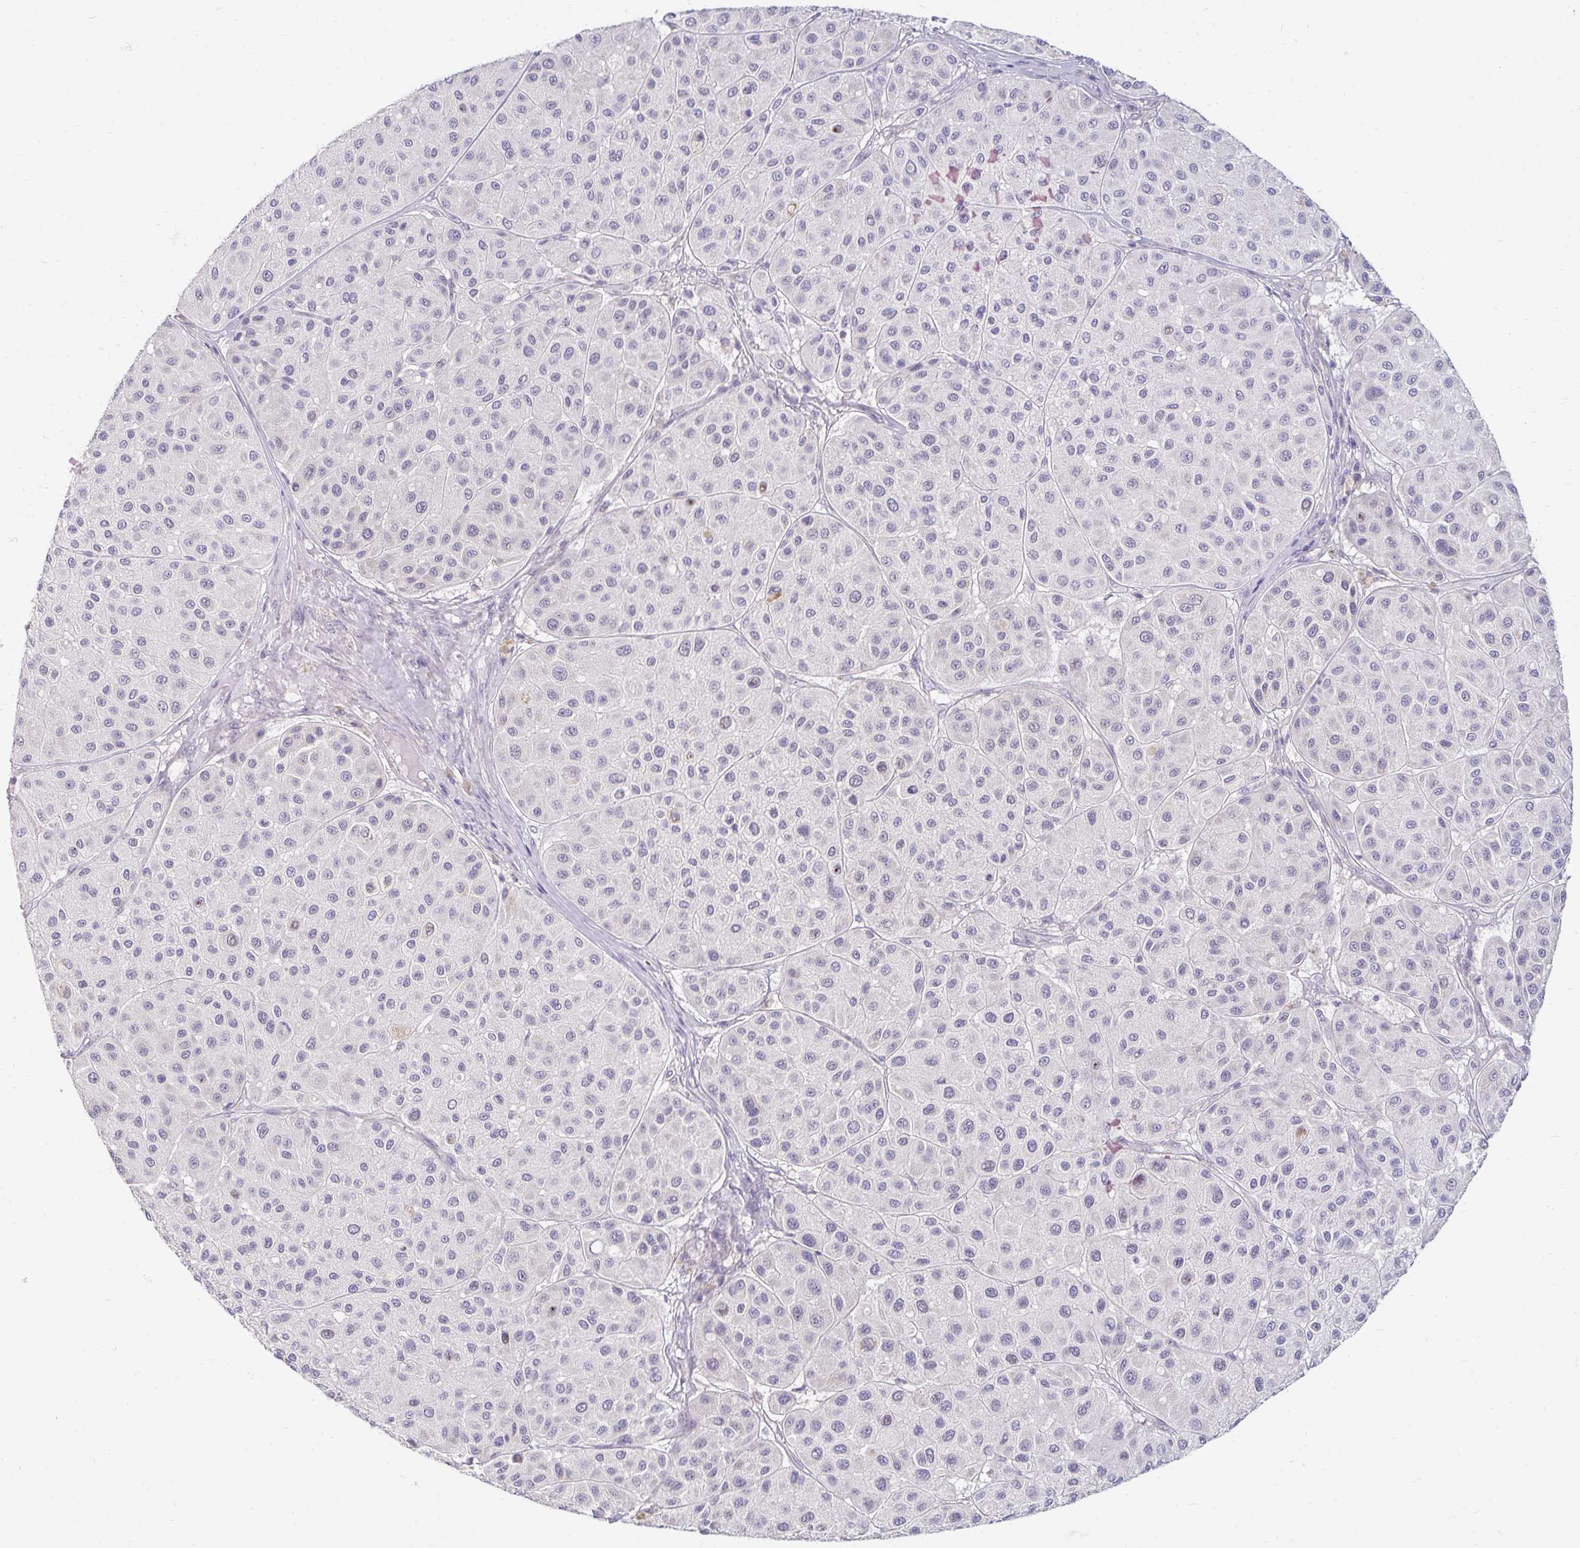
{"staining": {"intensity": "negative", "quantity": "none", "location": "none"}, "tissue": "melanoma", "cell_type": "Tumor cells", "image_type": "cancer", "snomed": [{"axis": "morphology", "description": "Malignant melanoma, Metastatic site"}, {"axis": "topography", "description": "Smooth muscle"}], "caption": "DAB (3,3'-diaminobenzidine) immunohistochemical staining of human malignant melanoma (metastatic site) exhibits no significant positivity in tumor cells.", "gene": "DDN", "patient": {"sex": "male", "age": 41}}